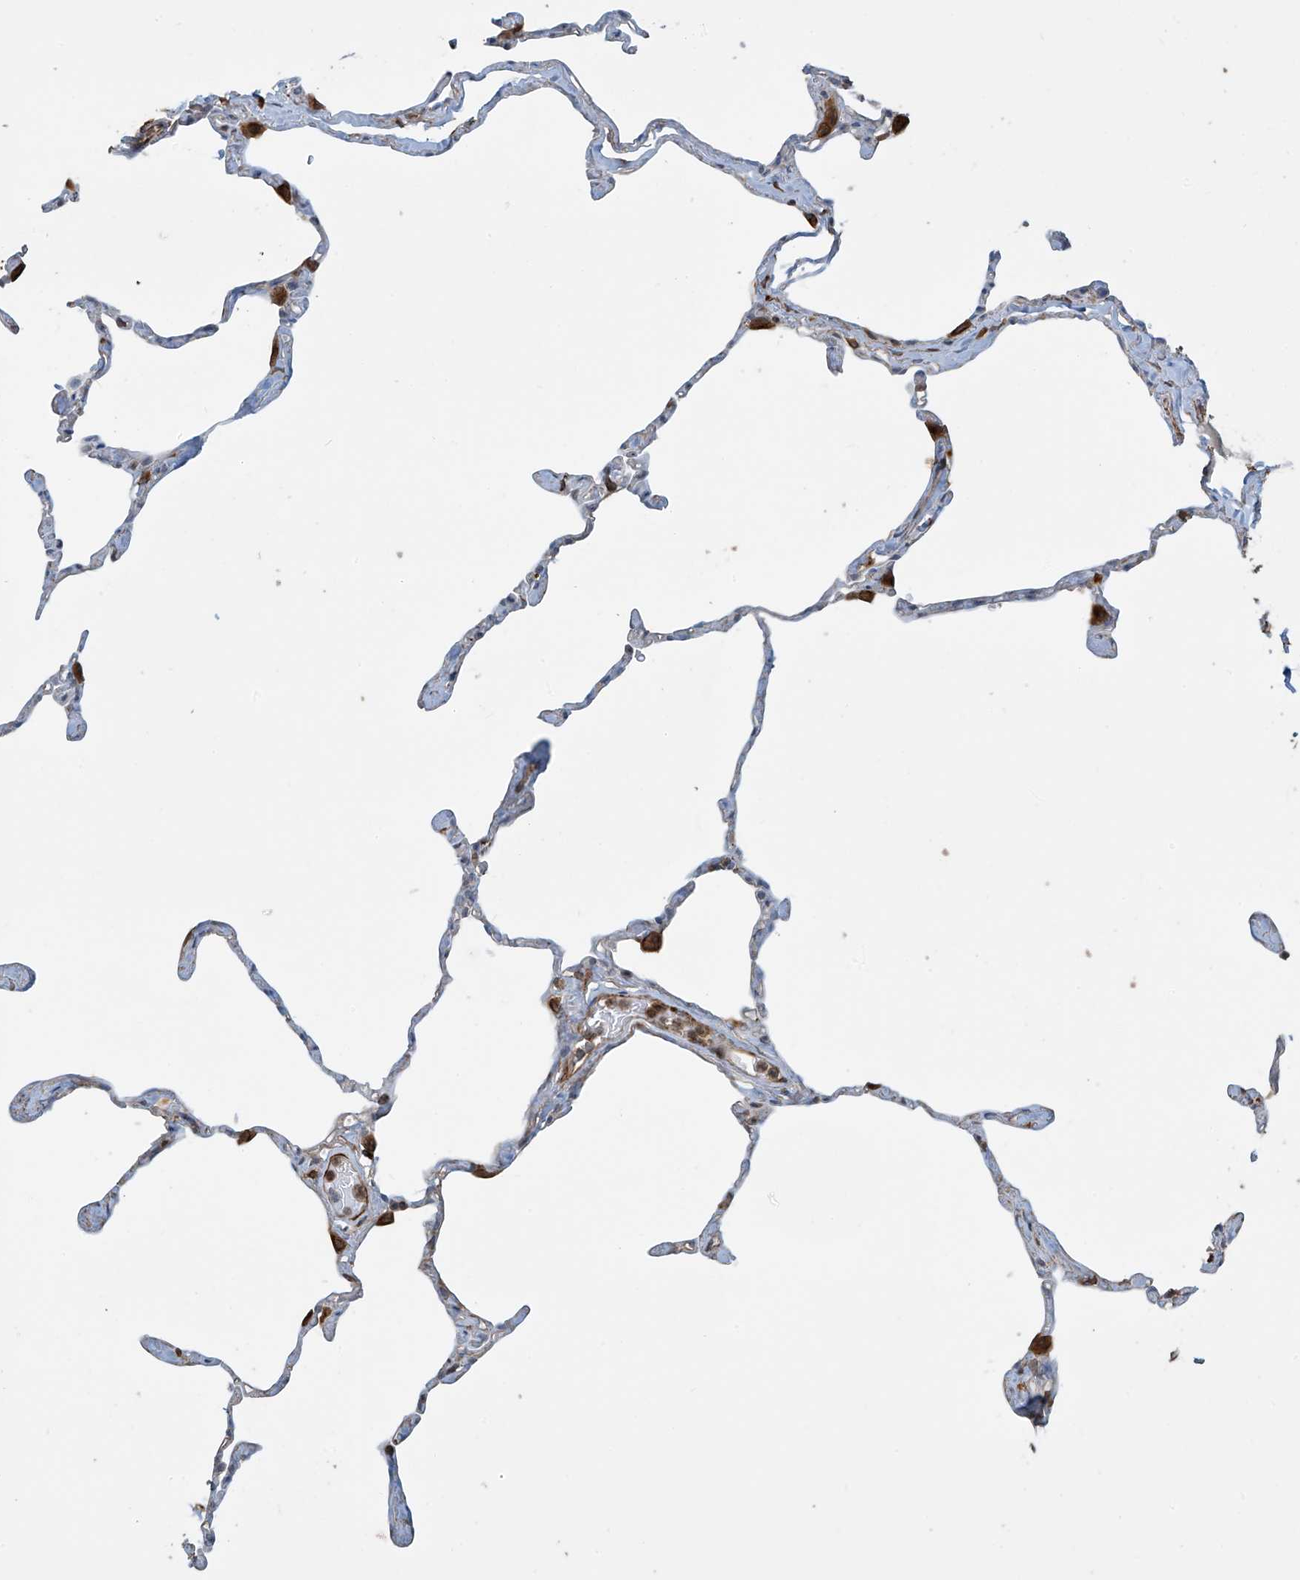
{"staining": {"intensity": "moderate", "quantity": "<25%", "location": "cytoplasmic/membranous"}, "tissue": "lung", "cell_type": "Alveolar cells", "image_type": "normal", "snomed": [{"axis": "morphology", "description": "Normal tissue, NOS"}, {"axis": "topography", "description": "Lung"}], "caption": "IHC of benign lung shows low levels of moderate cytoplasmic/membranous positivity in about <25% of alveolar cells. Immunohistochemistry stains the protein in brown and the nuclei are stained blue.", "gene": "SH3BGRL3", "patient": {"sex": "male", "age": 65}}